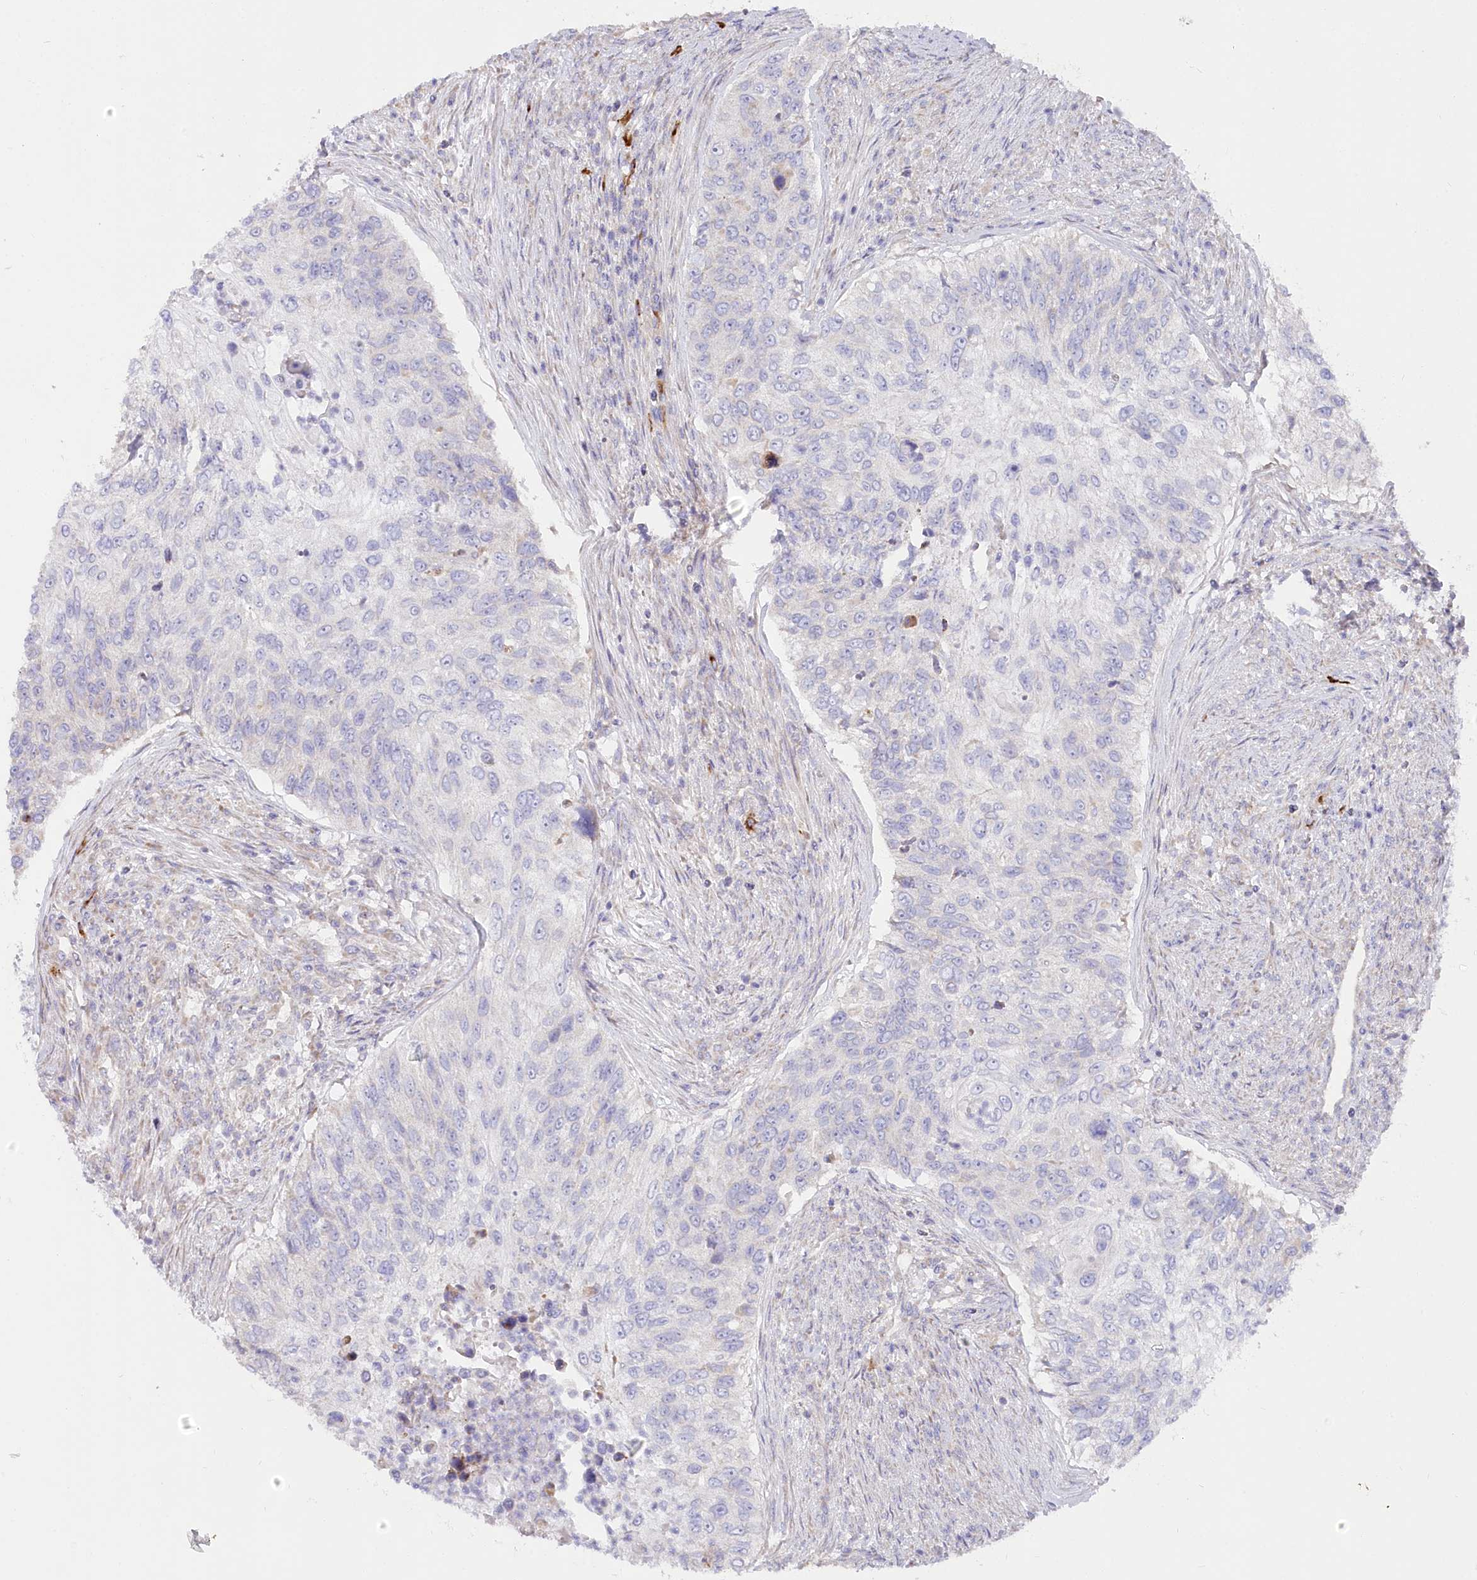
{"staining": {"intensity": "negative", "quantity": "none", "location": "none"}, "tissue": "urothelial cancer", "cell_type": "Tumor cells", "image_type": "cancer", "snomed": [{"axis": "morphology", "description": "Urothelial carcinoma, High grade"}, {"axis": "topography", "description": "Urinary bladder"}], "caption": "This is a image of immunohistochemistry (IHC) staining of urothelial cancer, which shows no positivity in tumor cells.", "gene": "POGLUT1", "patient": {"sex": "female", "age": 60}}